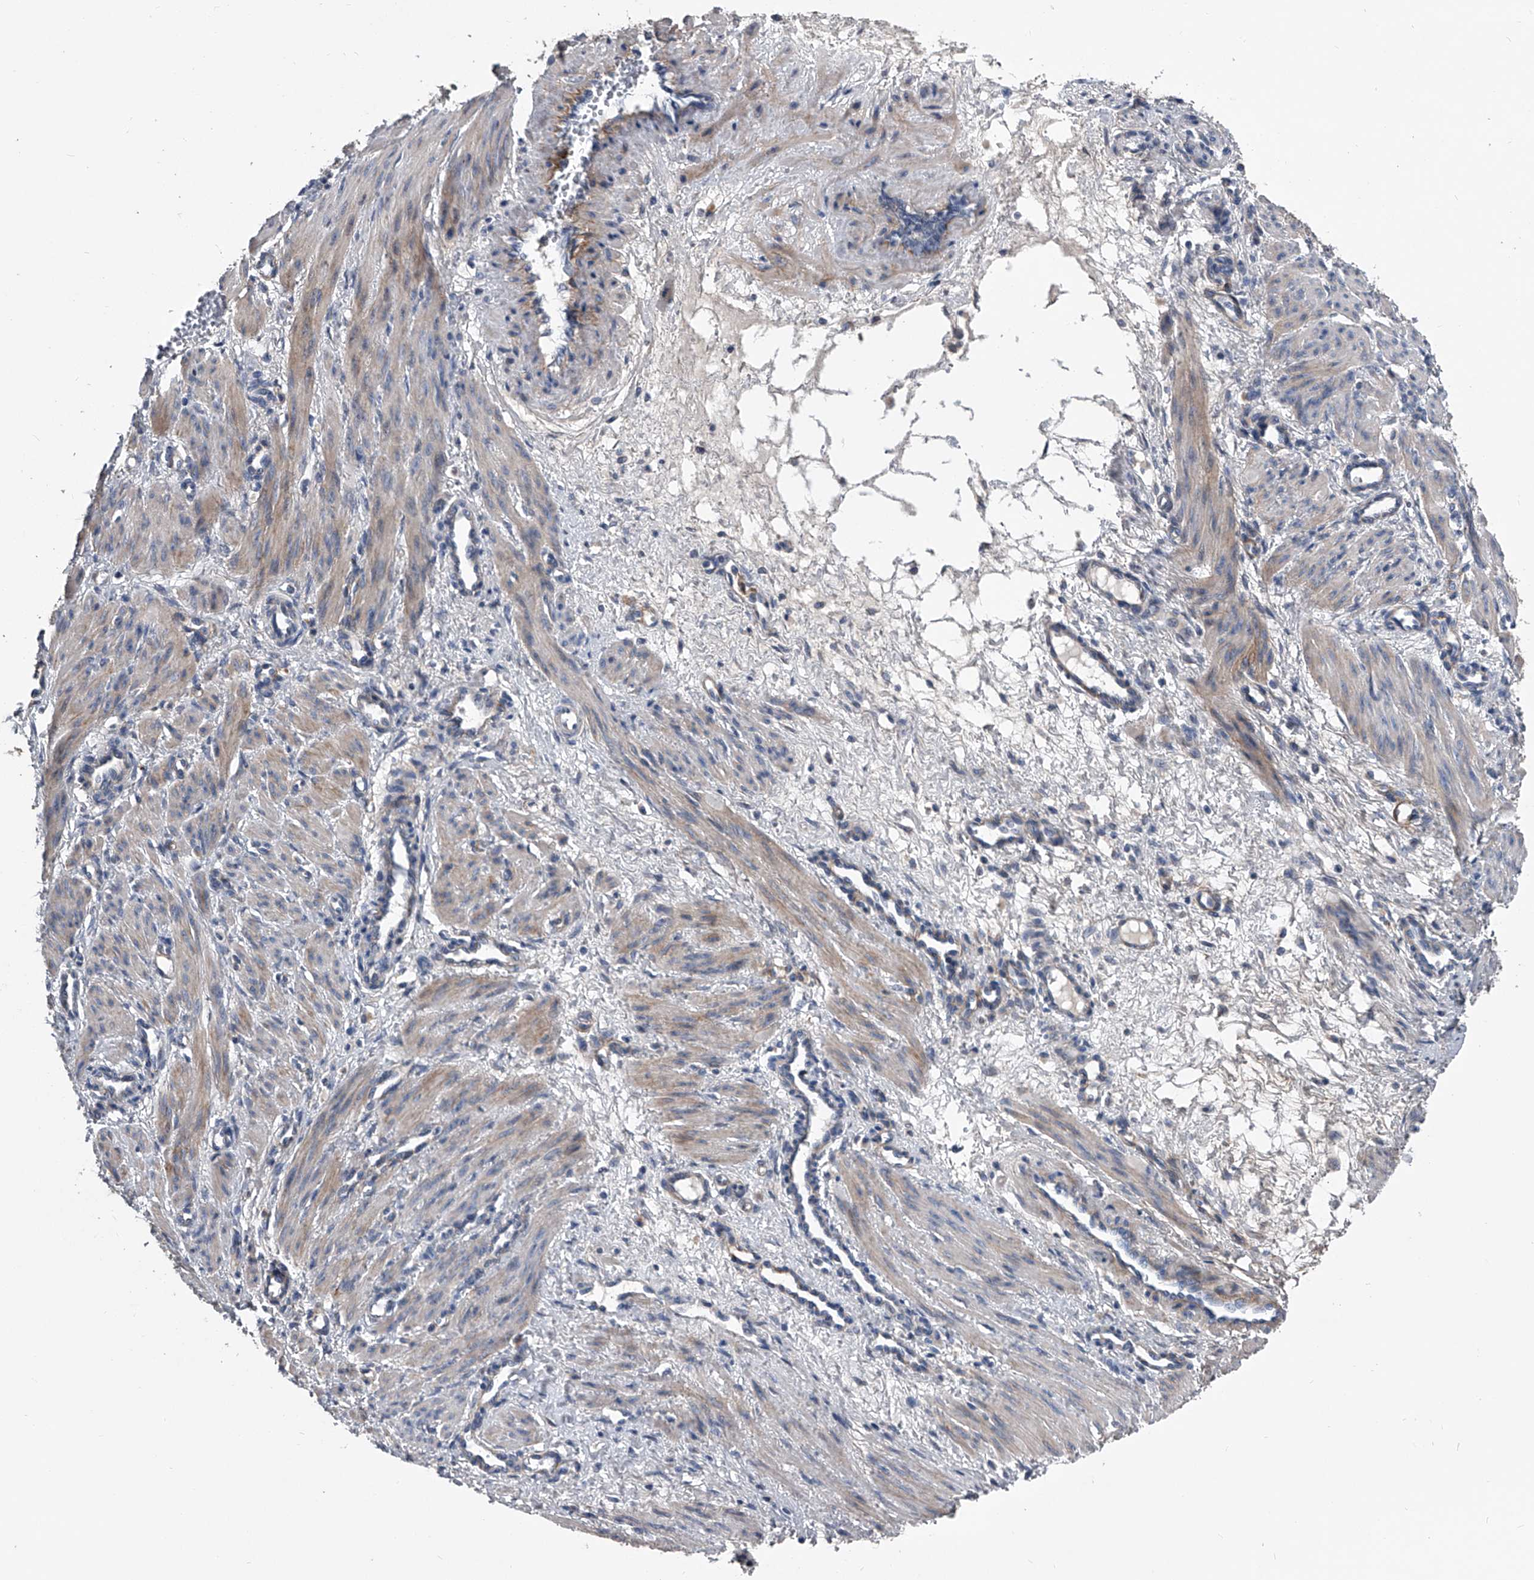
{"staining": {"intensity": "moderate", "quantity": "<25%", "location": "cytoplasmic/membranous"}, "tissue": "smooth muscle", "cell_type": "Smooth muscle cells", "image_type": "normal", "snomed": [{"axis": "morphology", "description": "Normal tissue, NOS"}, {"axis": "topography", "description": "Endometrium"}], "caption": "Immunohistochemistry image of benign smooth muscle stained for a protein (brown), which exhibits low levels of moderate cytoplasmic/membranous expression in about <25% of smooth muscle cells.", "gene": "PHACTR1", "patient": {"sex": "female", "age": 33}}